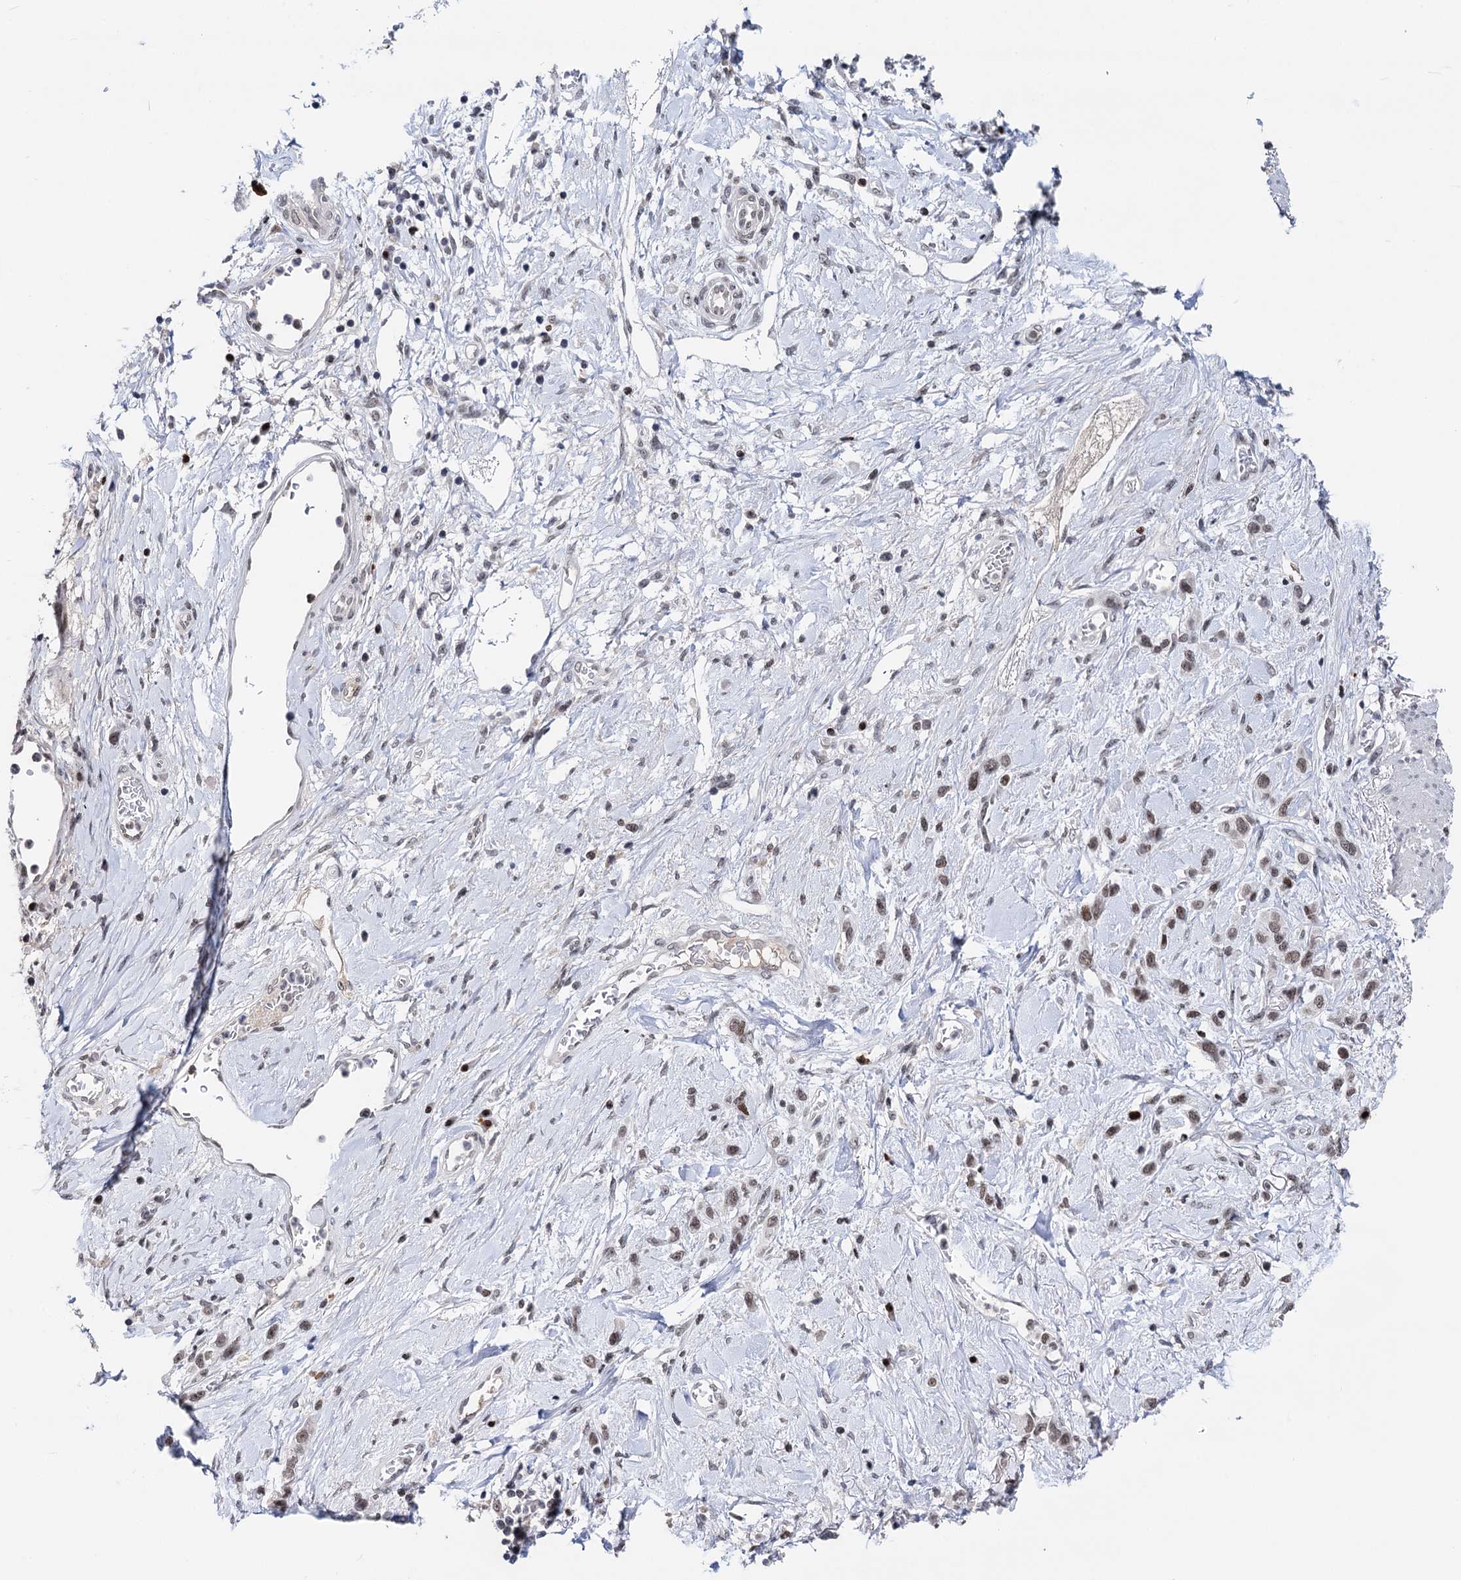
{"staining": {"intensity": "weak", "quantity": "25%-75%", "location": "nuclear"}, "tissue": "stomach cancer", "cell_type": "Tumor cells", "image_type": "cancer", "snomed": [{"axis": "morphology", "description": "Adenocarcinoma, NOS"}, {"axis": "morphology", "description": "Adenocarcinoma, High grade"}, {"axis": "topography", "description": "Stomach, upper"}, {"axis": "topography", "description": "Stomach, lower"}], "caption": "DAB (3,3'-diaminobenzidine) immunohistochemical staining of stomach cancer (adenocarcinoma) exhibits weak nuclear protein positivity in about 25%-75% of tumor cells.", "gene": "ZCCHC10", "patient": {"sex": "female", "age": 65}}